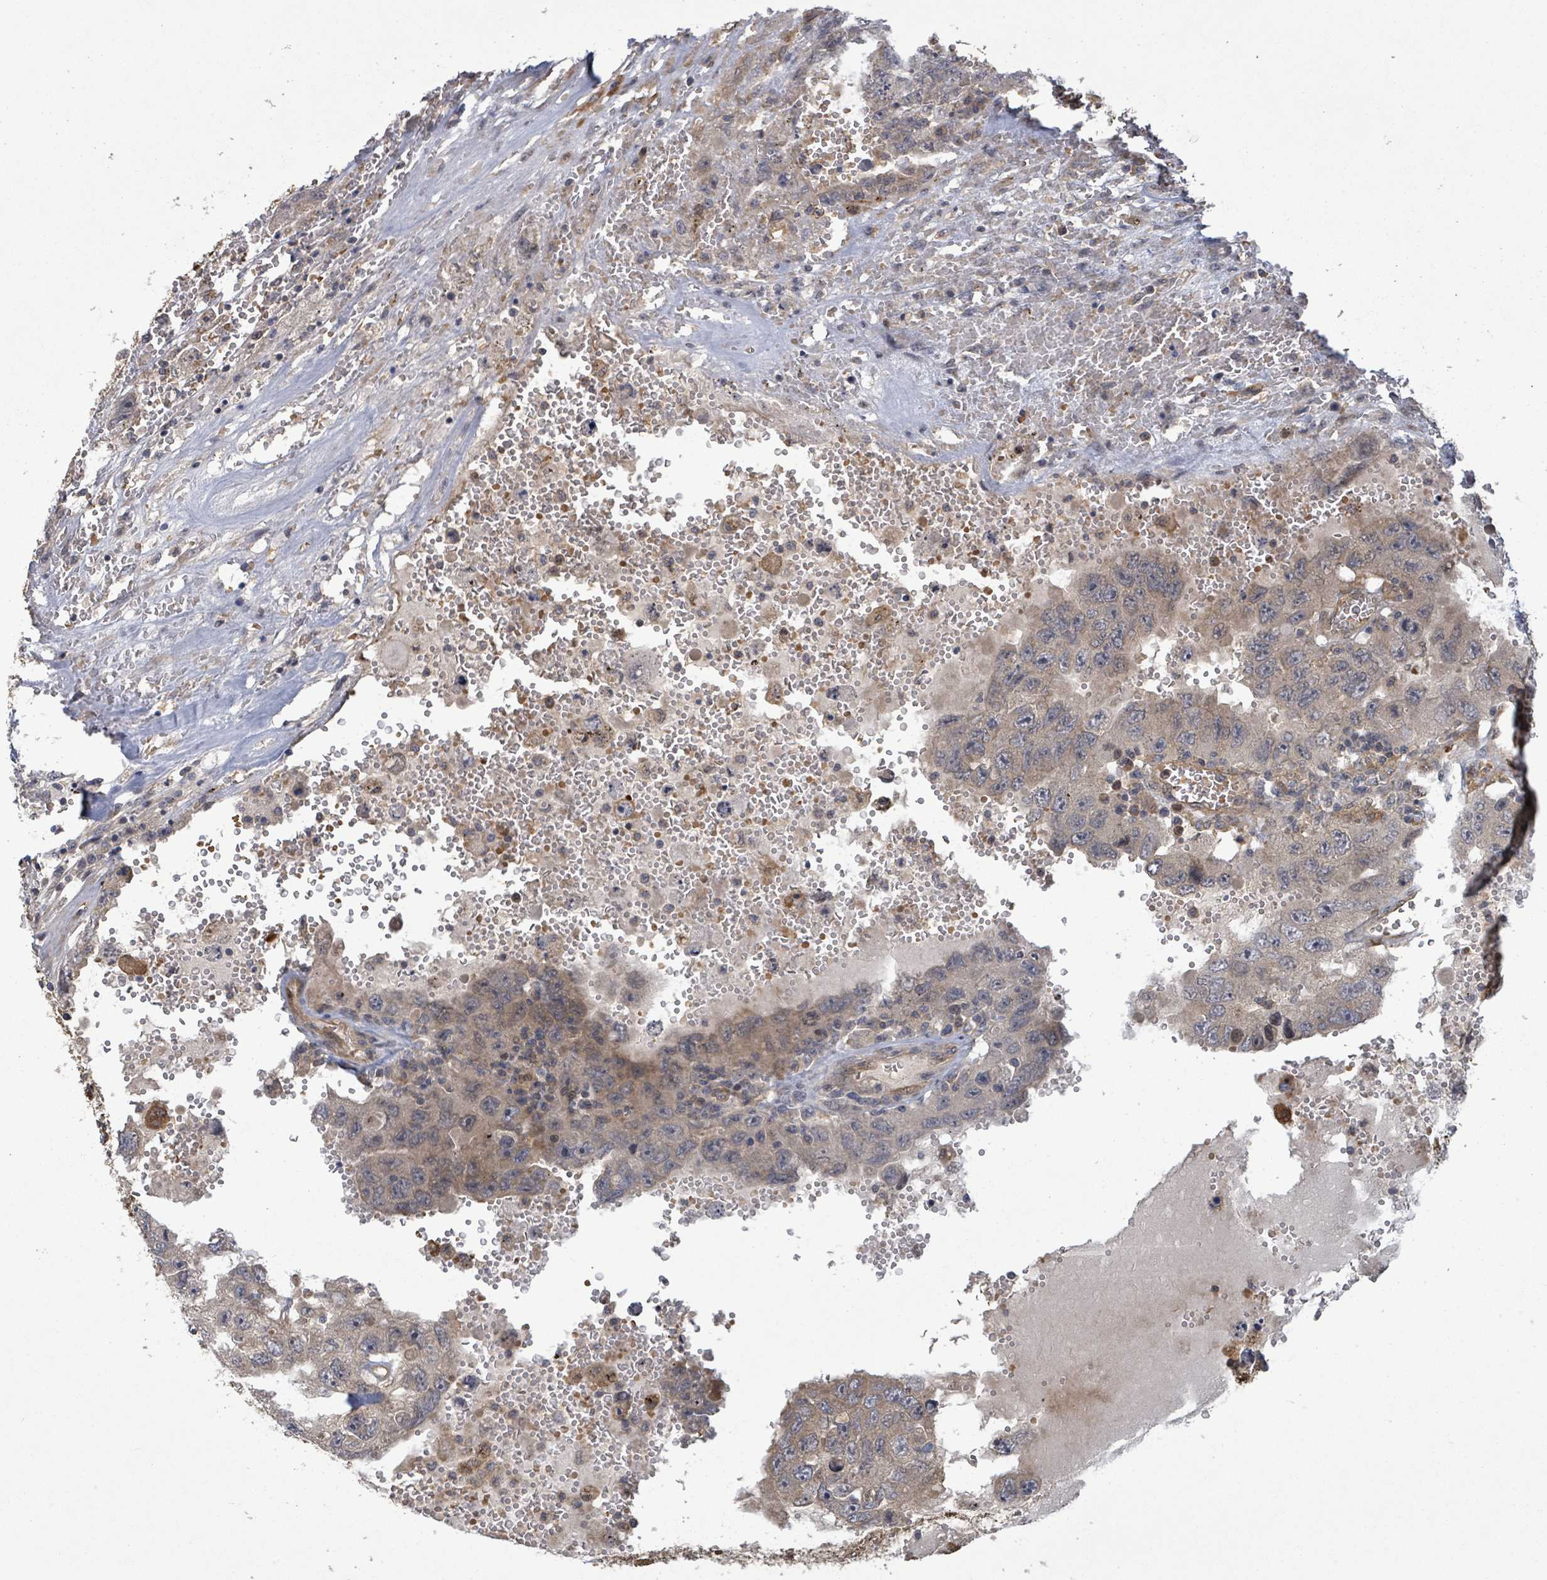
{"staining": {"intensity": "weak", "quantity": "<25%", "location": "nuclear"}, "tissue": "testis cancer", "cell_type": "Tumor cells", "image_type": "cancer", "snomed": [{"axis": "morphology", "description": "Carcinoma, Embryonal, NOS"}, {"axis": "topography", "description": "Testis"}], "caption": "IHC histopathology image of embryonal carcinoma (testis) stained for a protein (brown), which displays no staining in tumor cells.", "gene": "MAP3K6", "patient": {"sex": "male", "age": 26}}